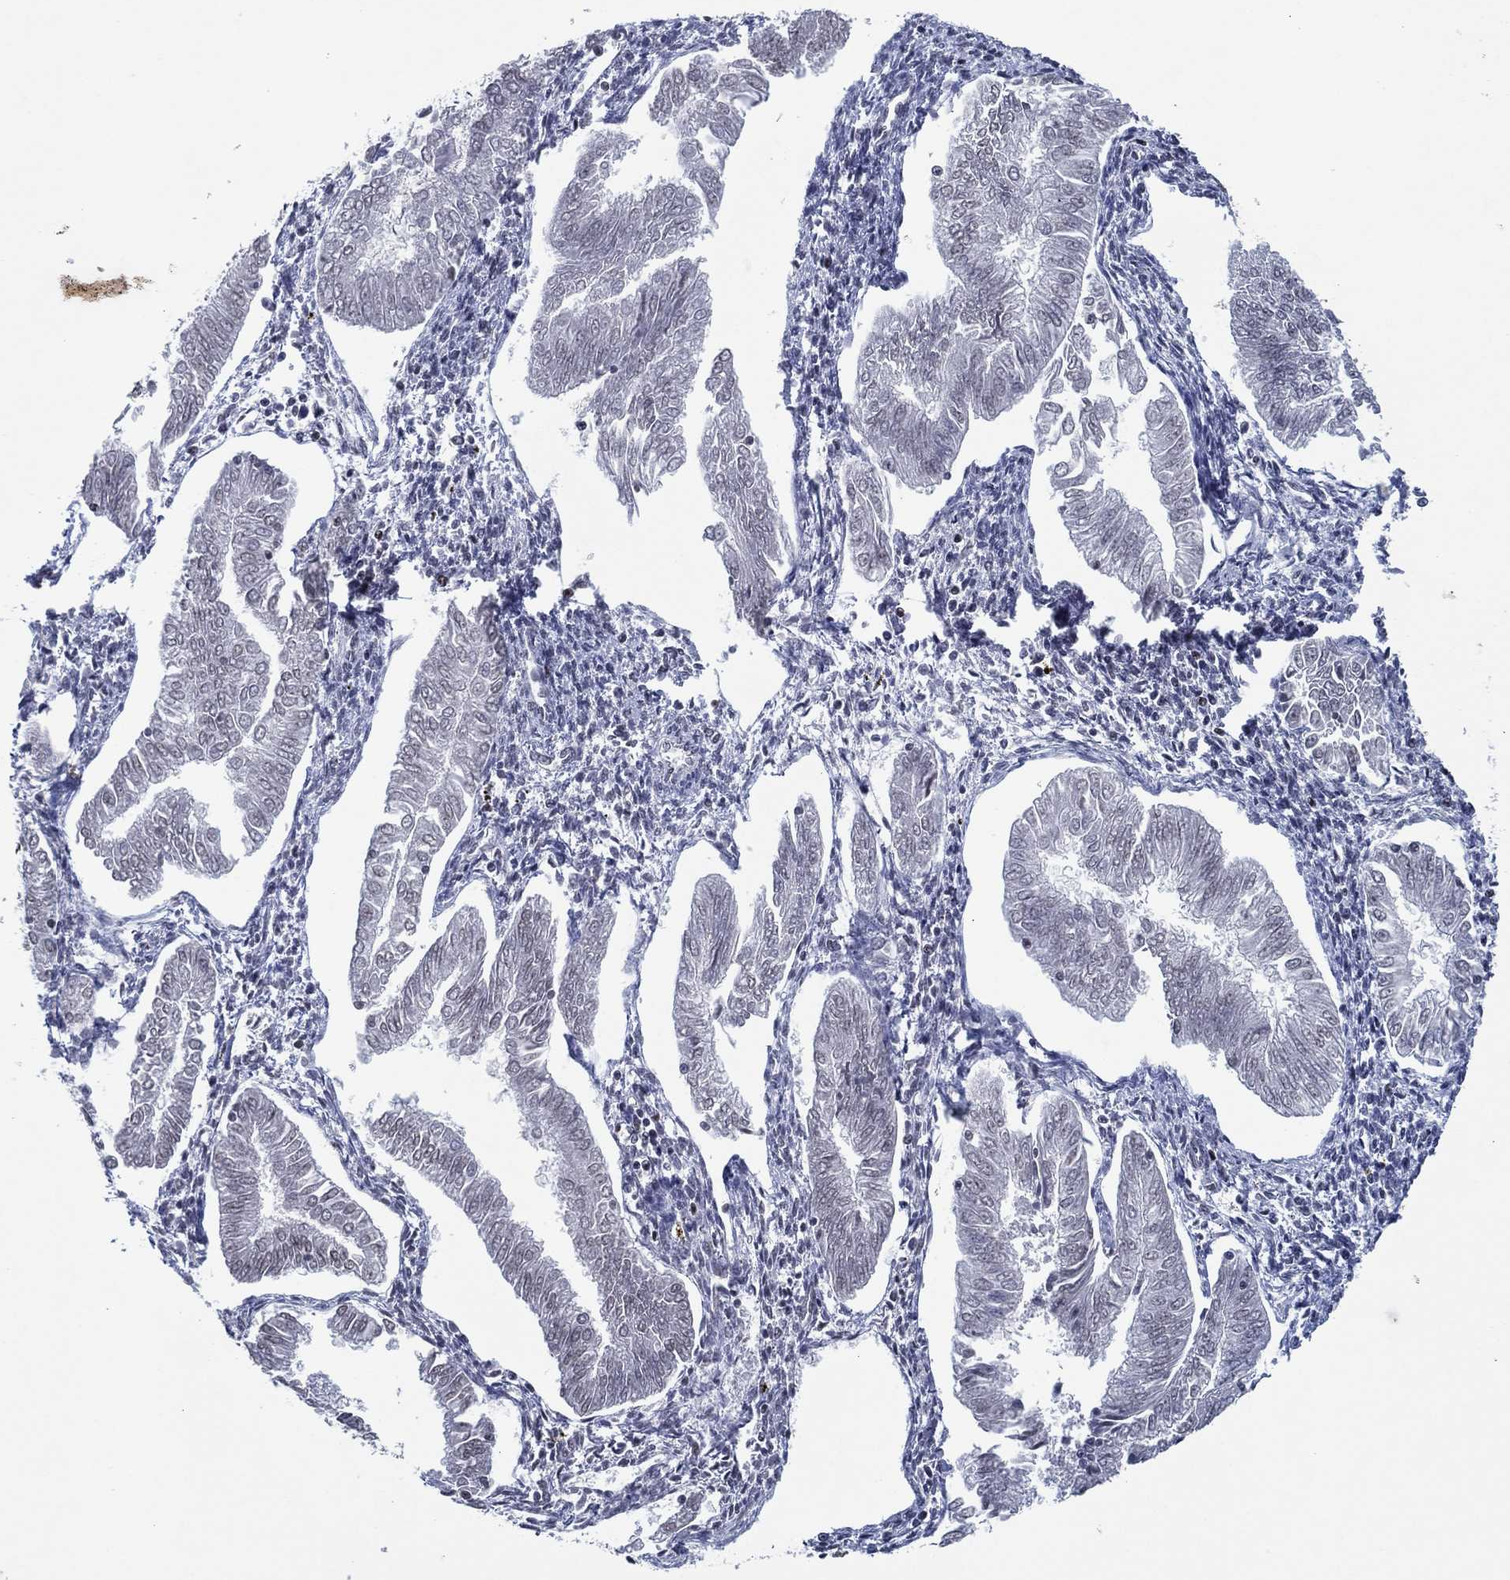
{"staining": {"intensity": "moderate", "quantity": "<25%", "location": "nuclear"}, "tissue": "endometrial cancer", "cell_type": "Tumor cells", "image_type": "cancer", "snomed": [{"axis": "morphology", "description": "Adenocarcinoma, NOS"}, {"axis": "topography", "description": "Endometrium"}], "caption": "Protein staining of endometrial cancer (adenocarcinoma) tissue reveals moderate nuclear staining in approximately <25% of tumor cells. (Stains: DAB (3,3'-diaminobenzidine) in brown, nuclei in blue, Microscopy: brightfield microscopy at high magnification).", "gene": "ZBTB42", "patient": {"sex": "female", "age": 53}}